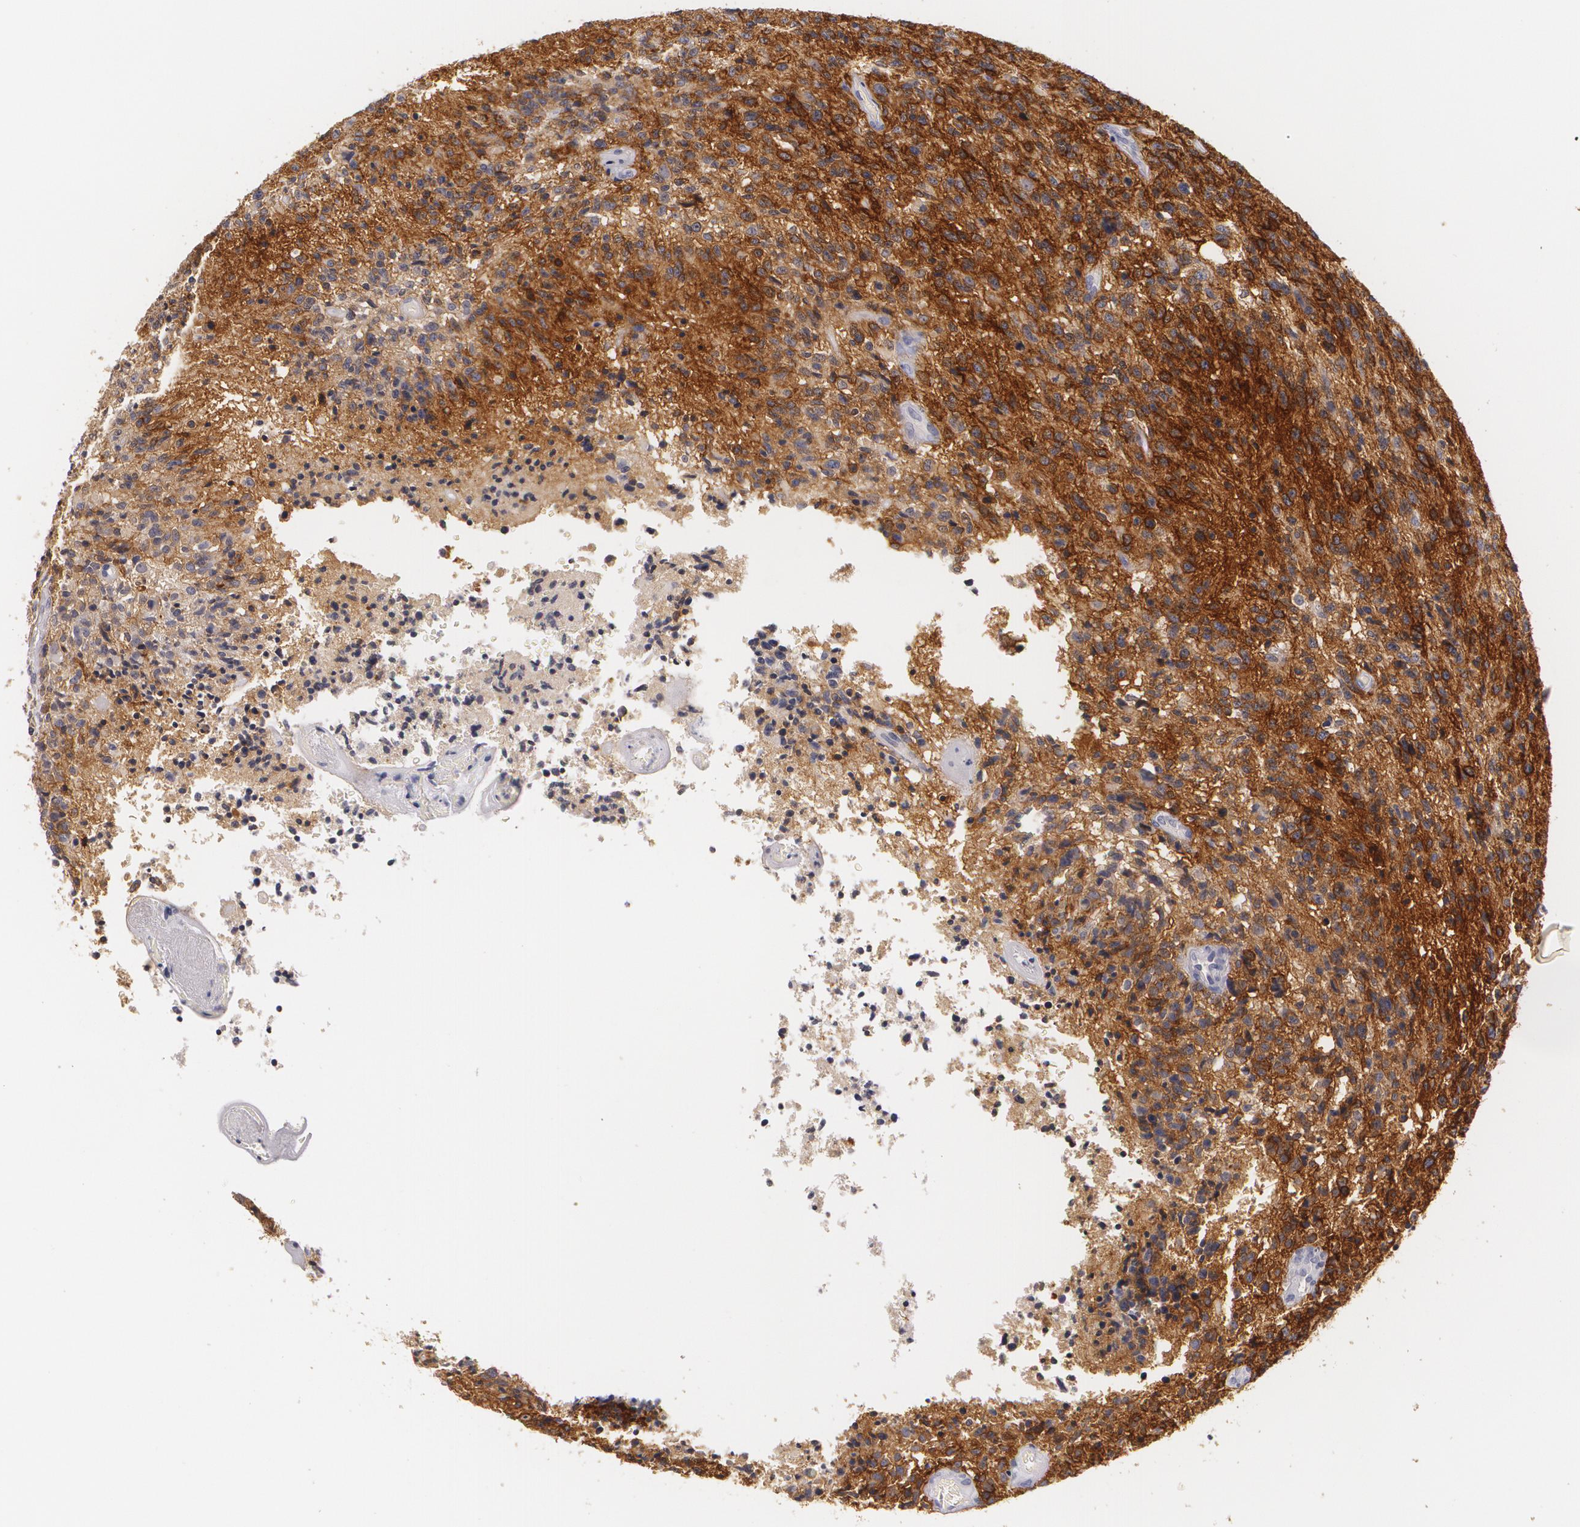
{"staining": {"intensity": "moderate", "quantity": "25%-75%", "location": "cytoplasmic/membranous"}, "tissue": "glioma", "cell_type": "Tumor cells", "image_type": "cancer", "snomed": [{"axis": "morphology", "description": "Glioma, malignant, High grade"}, {"axis": "topography", "description": "Brain"}], "caption": "Brown immunohistochemical staining in human malignant glioma (high-grade) reveals moderate cytoplasmic/membranous expression in approximately 25%-75% of tumor cells.", "gene": "NGFR", "patient": {"sex": "male", "age": 36}}